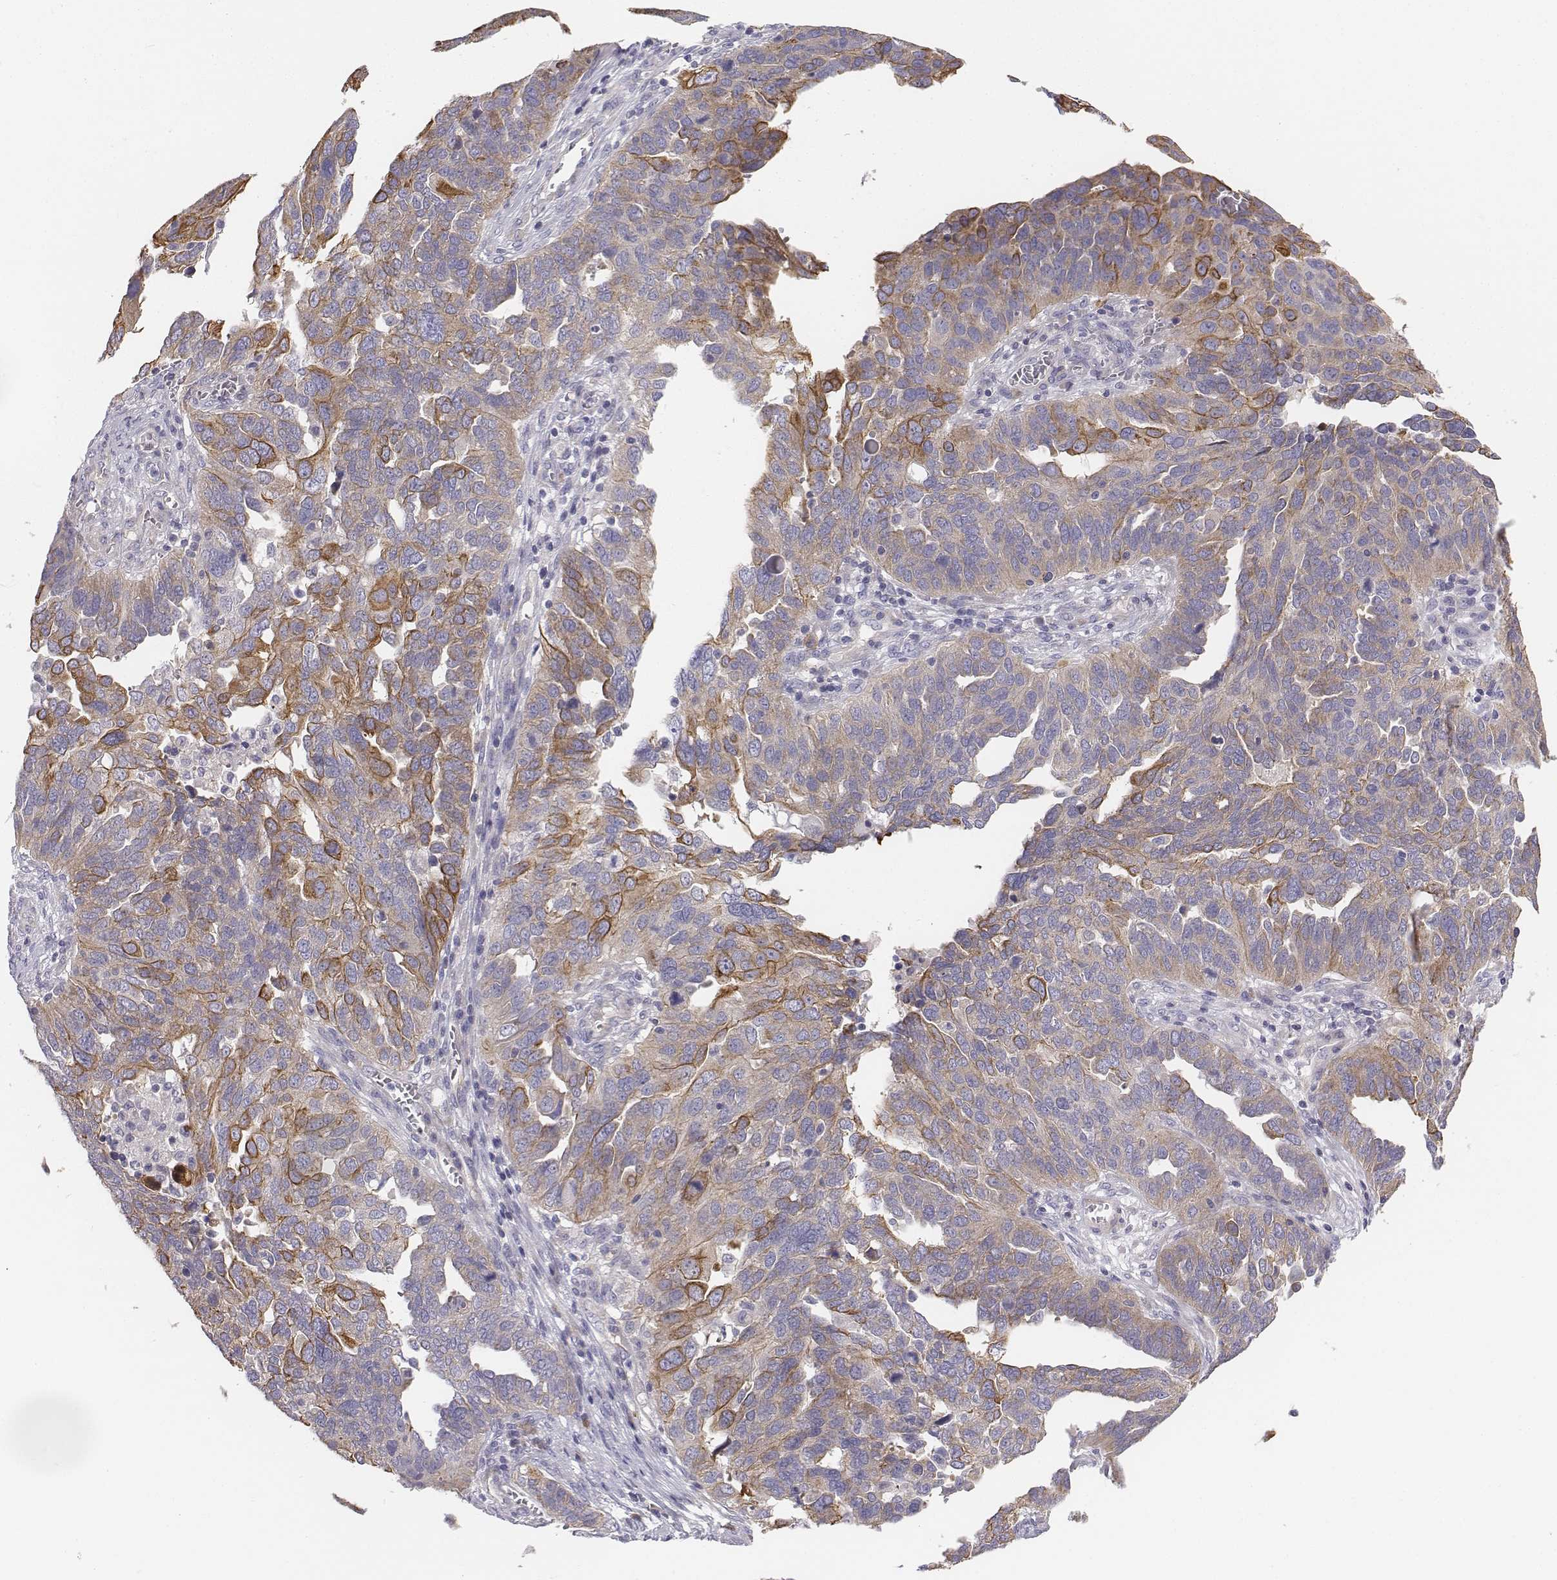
{"staining": {"intensity": "moderate", "quantity": "<25%", "location": "cytoplasmic/membranous"}, "tissue": "ovarian cancer", "cell_type": "Tumor cells", "image_type": "cancer", "snomed": [{"axis": "morphology", "description": "Carcinoma, endometroid"}, {"axis": "topography", "description": "Soft tissue"}, {"axis": "topography", "description": "Ovary"}], "caption": "Endometroid carcinoma (ovarian) stained for a protein reveals moderate cytoplasmic/membranous positivity in tumor cells.", "gene": "CHST14", "patient": {"sex": "female", "age": 52}}